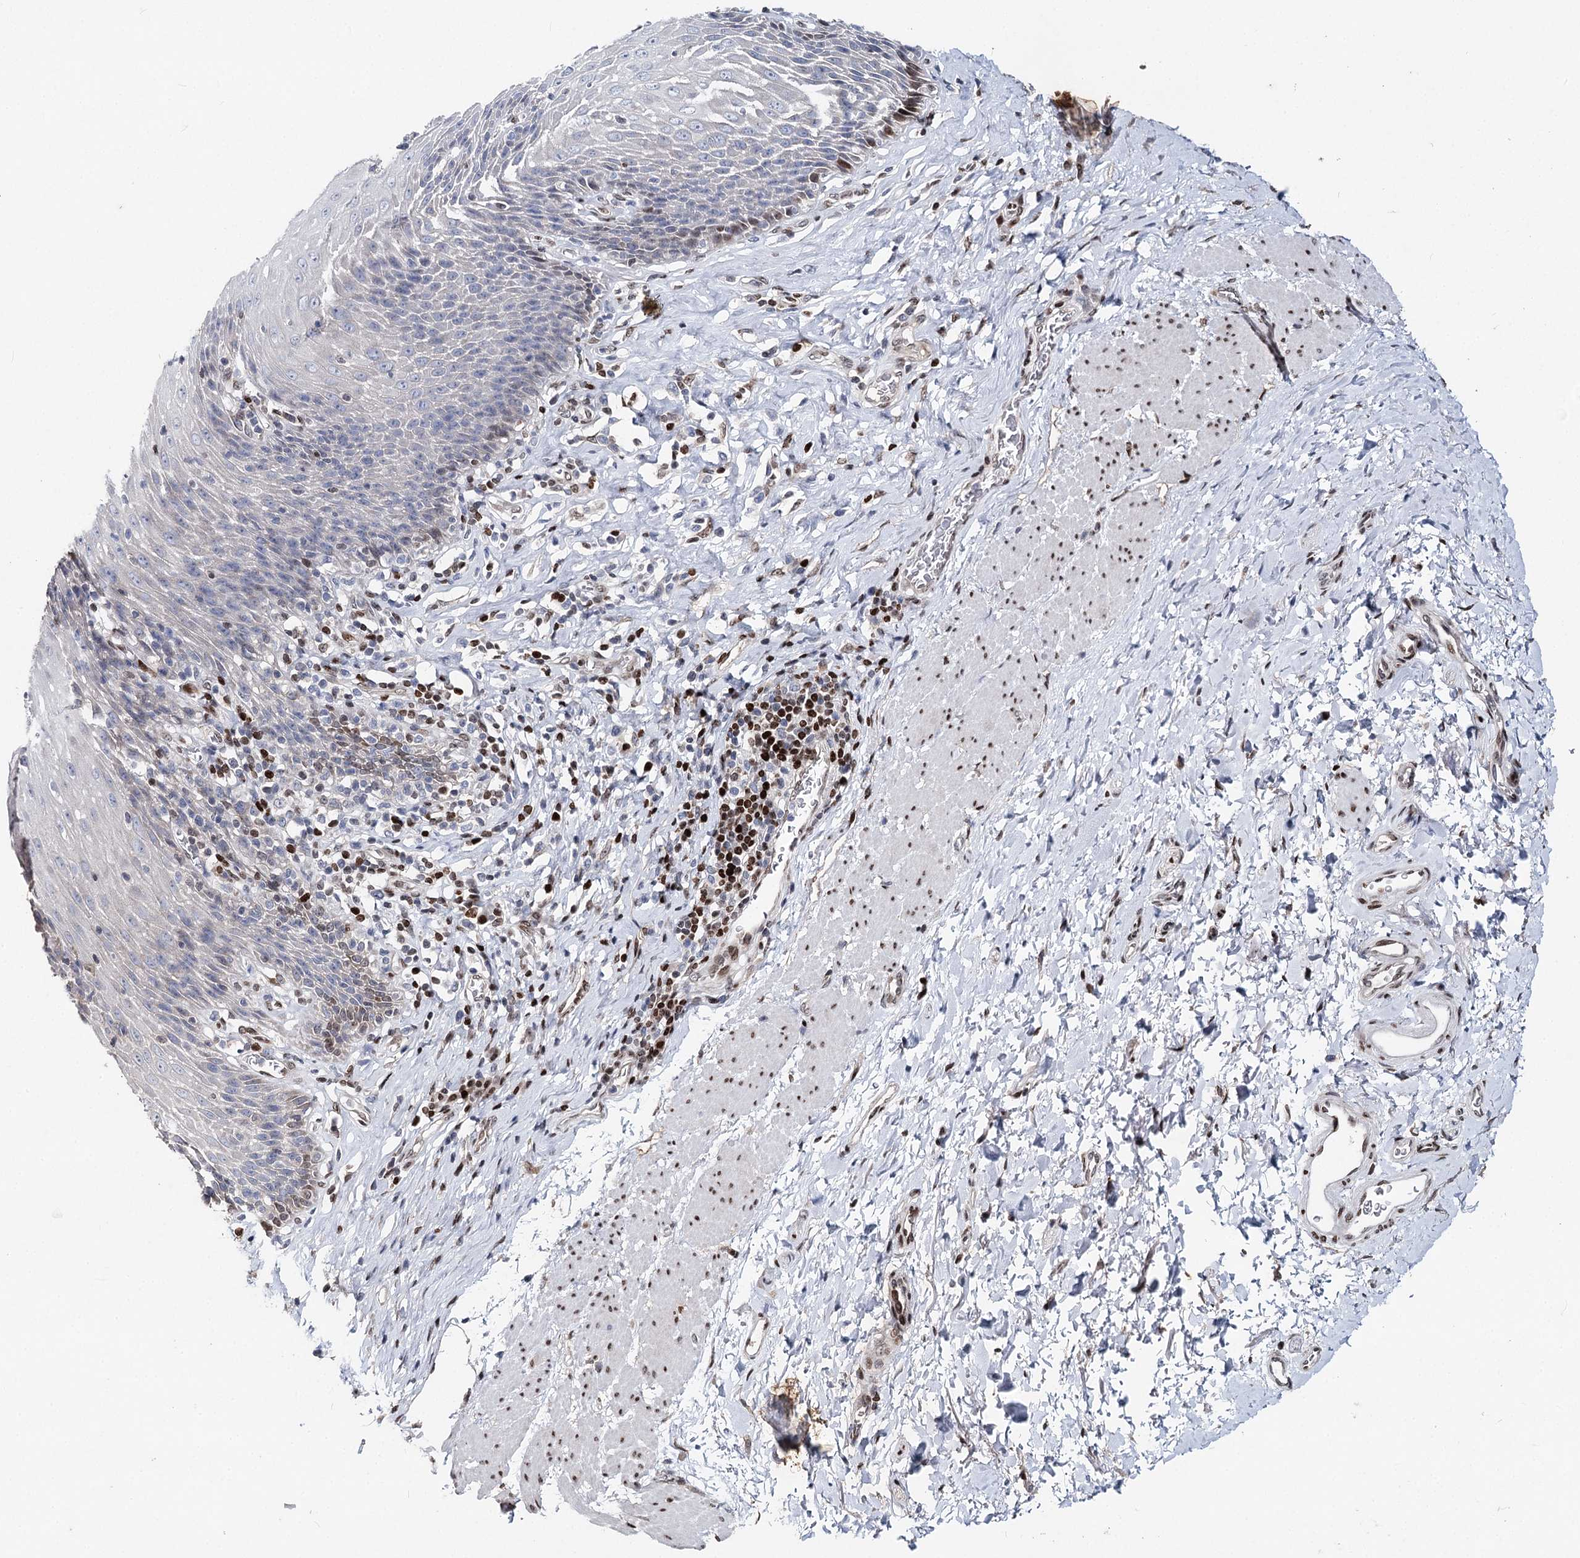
{"staining": {"intensity": "moderate", "quantity": "<25%", "location": "nuclear"}, "tissue": "esophagus", "cell_type": "Squamous epithelial cells", "image_type": "normal", "snomed": [{"axis": "morphology", "description": "Normal tissue, NOS"}, {"axis": "topography", "description": "Esophagus"}], "caption": "Protein staining of benign esophagus exhibits moderate nuclear positivity in about <25% of squamous epithelial cells. The staining is performed using DAB (3,3'-diaminobenzidine) brown chromogen to label protein expression. The nuclei are counter-stained blue using hematoxylin.", "gene": "FRMD4A", "patient": {"sex": "female", "age": 61}}